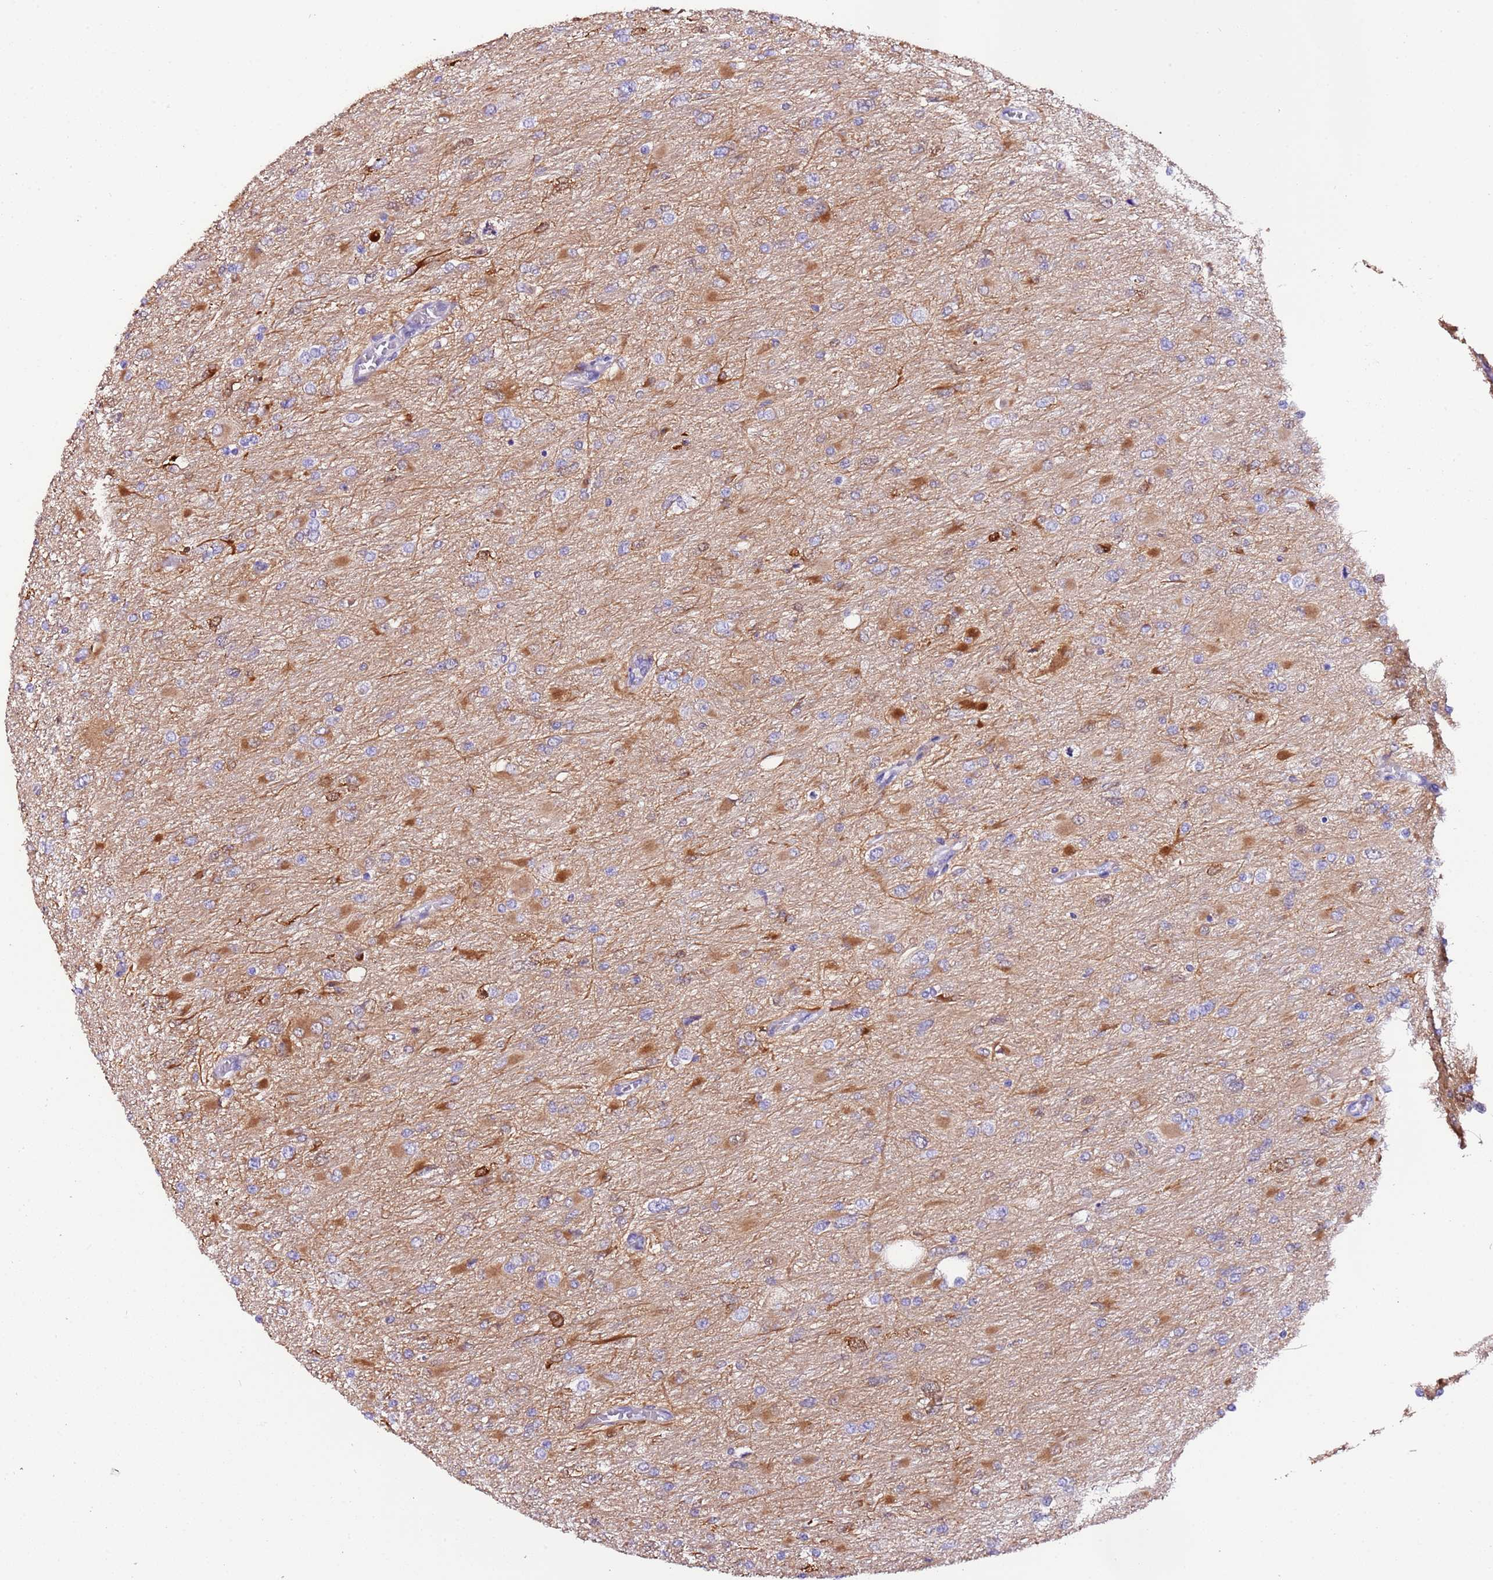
{"staining": {"intensity": "moderate", "quantity": "<25%", "location": "cytoplasmic/membranous"}, "tissue": "glioma", "cell_type": "Tumor cells", "image_type": "cancer", "snomed": [{"axis": "morphology", "description": "Glioma, malignant, High grade"}, {"axis": "topography", "description": "Cerebral cortex"}], "caption": "Malignant glioma (high-grade) stained with immunohistochemistry (IHC) demonstrates moderate cytoplasmic/membranous expression in approximately <25% of tumor cells.", "gene": "FAM174C", "patient": {"sex": "female", "age": 36}}